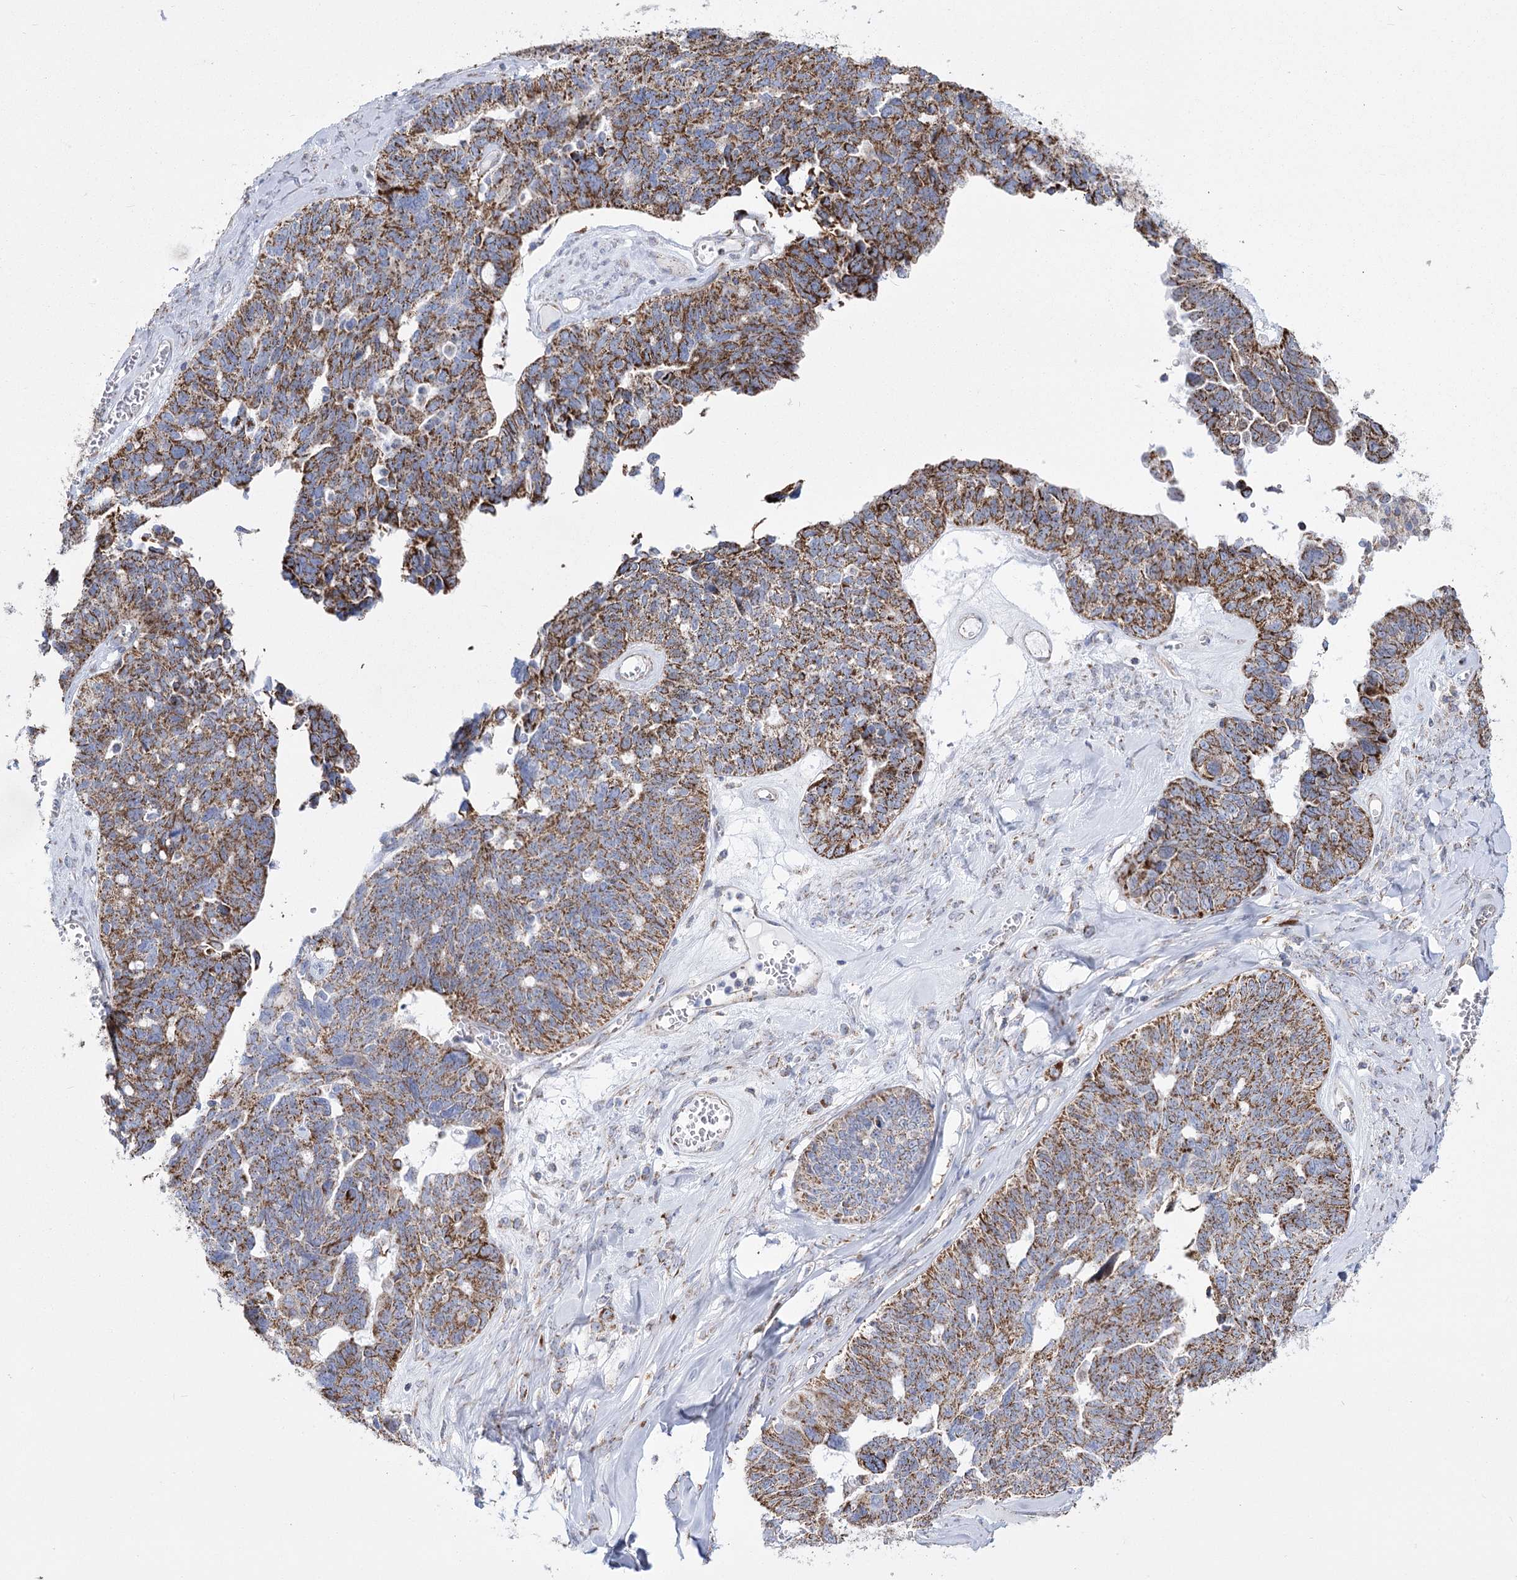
{"staining": {"intensity": "strong", "quantity": ">75%", "location": "cytoplasmic/membranous"}, "tissue": "ovarian cancer", "cell_type": "Tumor cells", "image_type": "cancer", "snomed": [{"axis": "morphology", "description": "Cystadenocarcinoma, serous, NOS"}, {"axis": "topography", "description": "Ovary"}], "caption": "A histopathology image of serous cystadenocarcinoma (ovarian) stained for a protein reveals strong cytoplasmic/membranous brown staining in tumor cells.", "gene": "PDHB", "patient": {"sex": "female", "age": 79}}